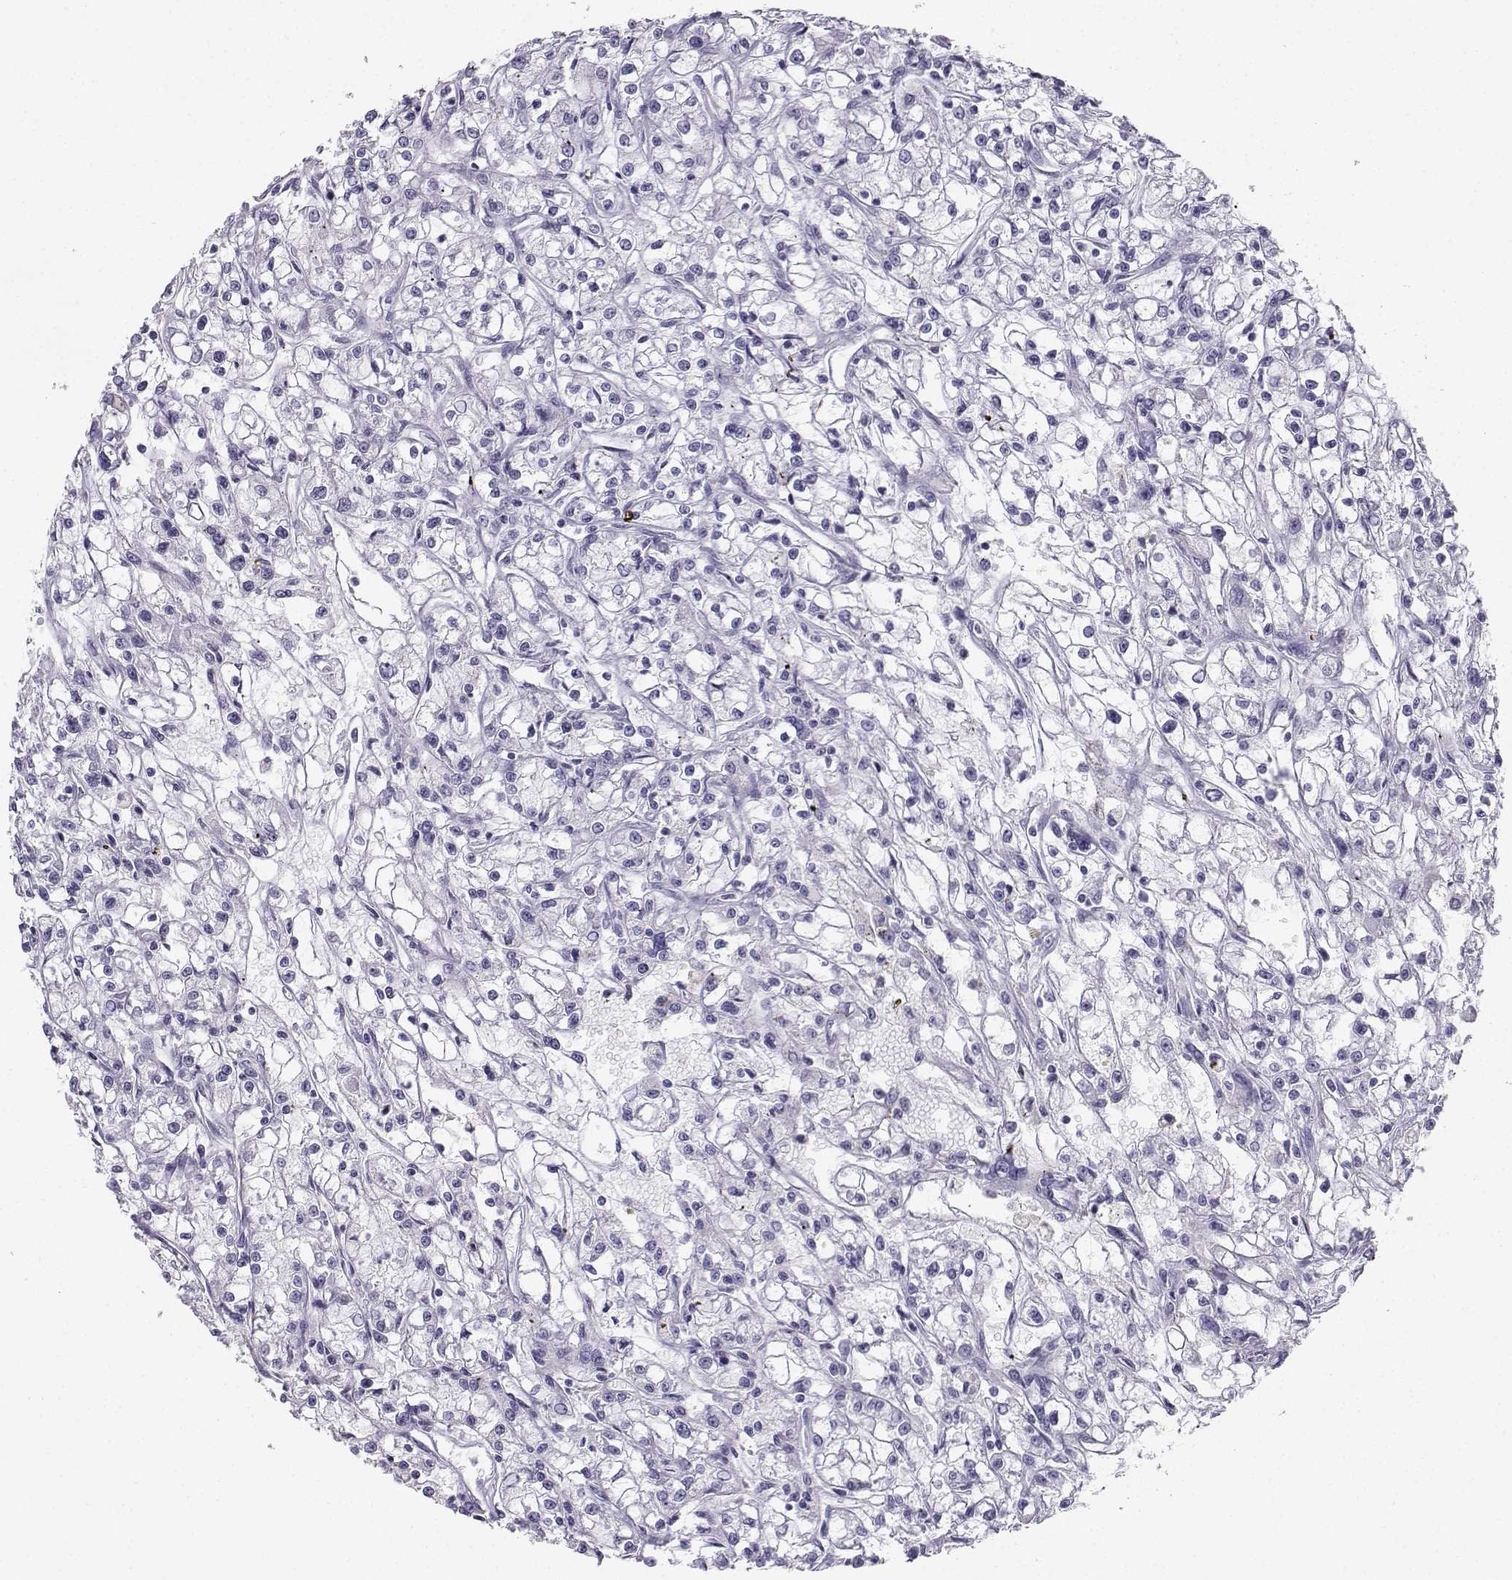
{"staining": {"intensity": "negative", "quantity": "none", "location": "none"}, "tissue": "renal cancer", "cell_type": "Tumor cells", "image_type": "cancer", "snomed": [{"axis": "morphology", "description": "Adenocarcinoma, NOS"}, {"axis": "topography", "description": "Kidney"}], "caption": "Immunohistochemical staining of renal adenocarcinoma reveals no significant staining in tumor cells. The staining is performed using DAB brown chromogen with nuclei counter-stained in using hematoxylin.", "gene": "AVP", "patient": {"sex": "female", "age": 59}}